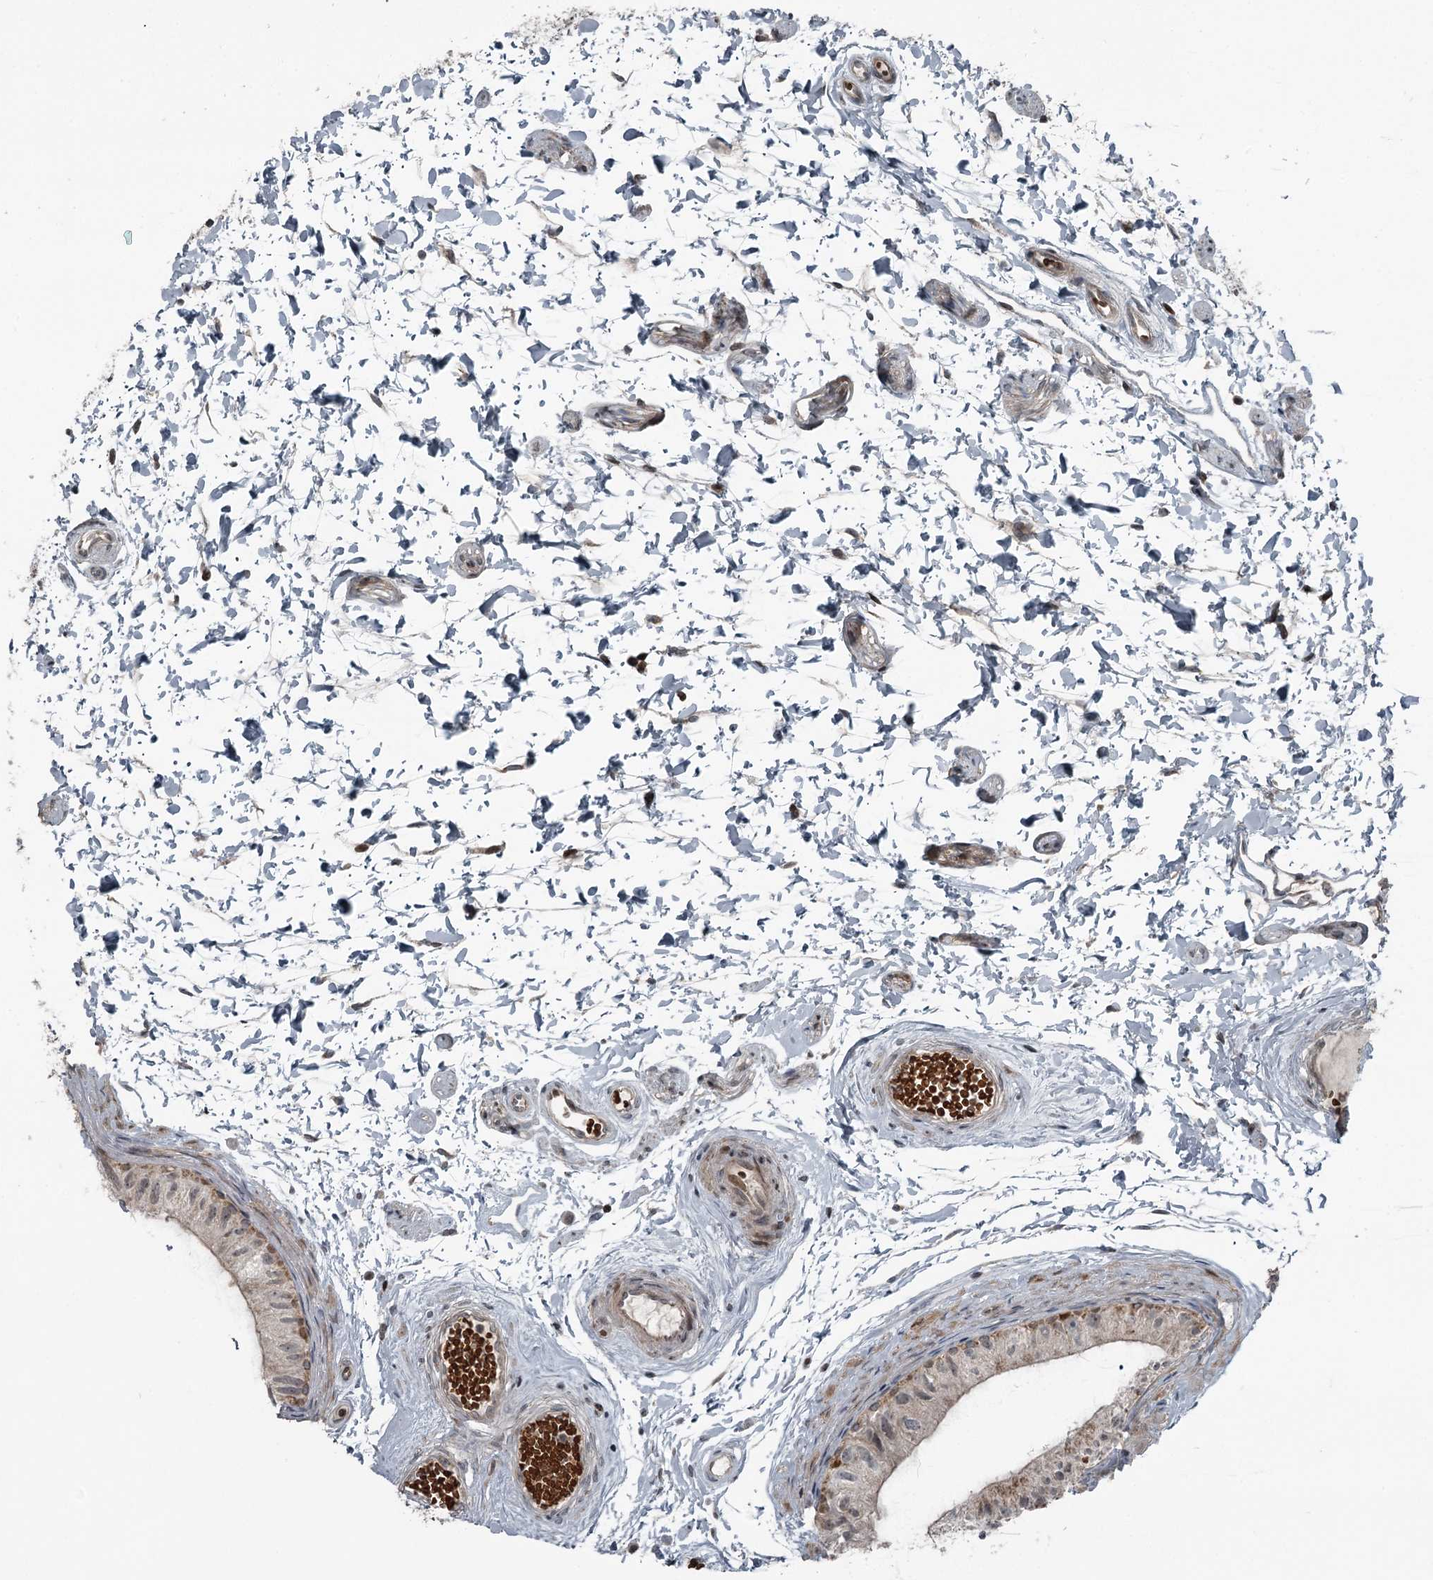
{"staining": {"intensity": "weak", "quantity": "<25%", "location": "cytoplasmic/membranous"}, "tissue": "epididymis", "cell_type": "Glandular cells", "image_type": "normal", "snomed": [{"axis": "morphology", "description": "Normal tissue, NOS"}, {"axis": "topography", "description": "Epididymis"}], "caption": "Immunohistochemistry (IHC) of unremarkable human epididymis demonstrates no staining in glandular cells. (Immunohistochemistry (IHC), brightfield microscopy, high magnification).", "gene": "RASSF8", "patient": {"sex": "male", "age": 50}}